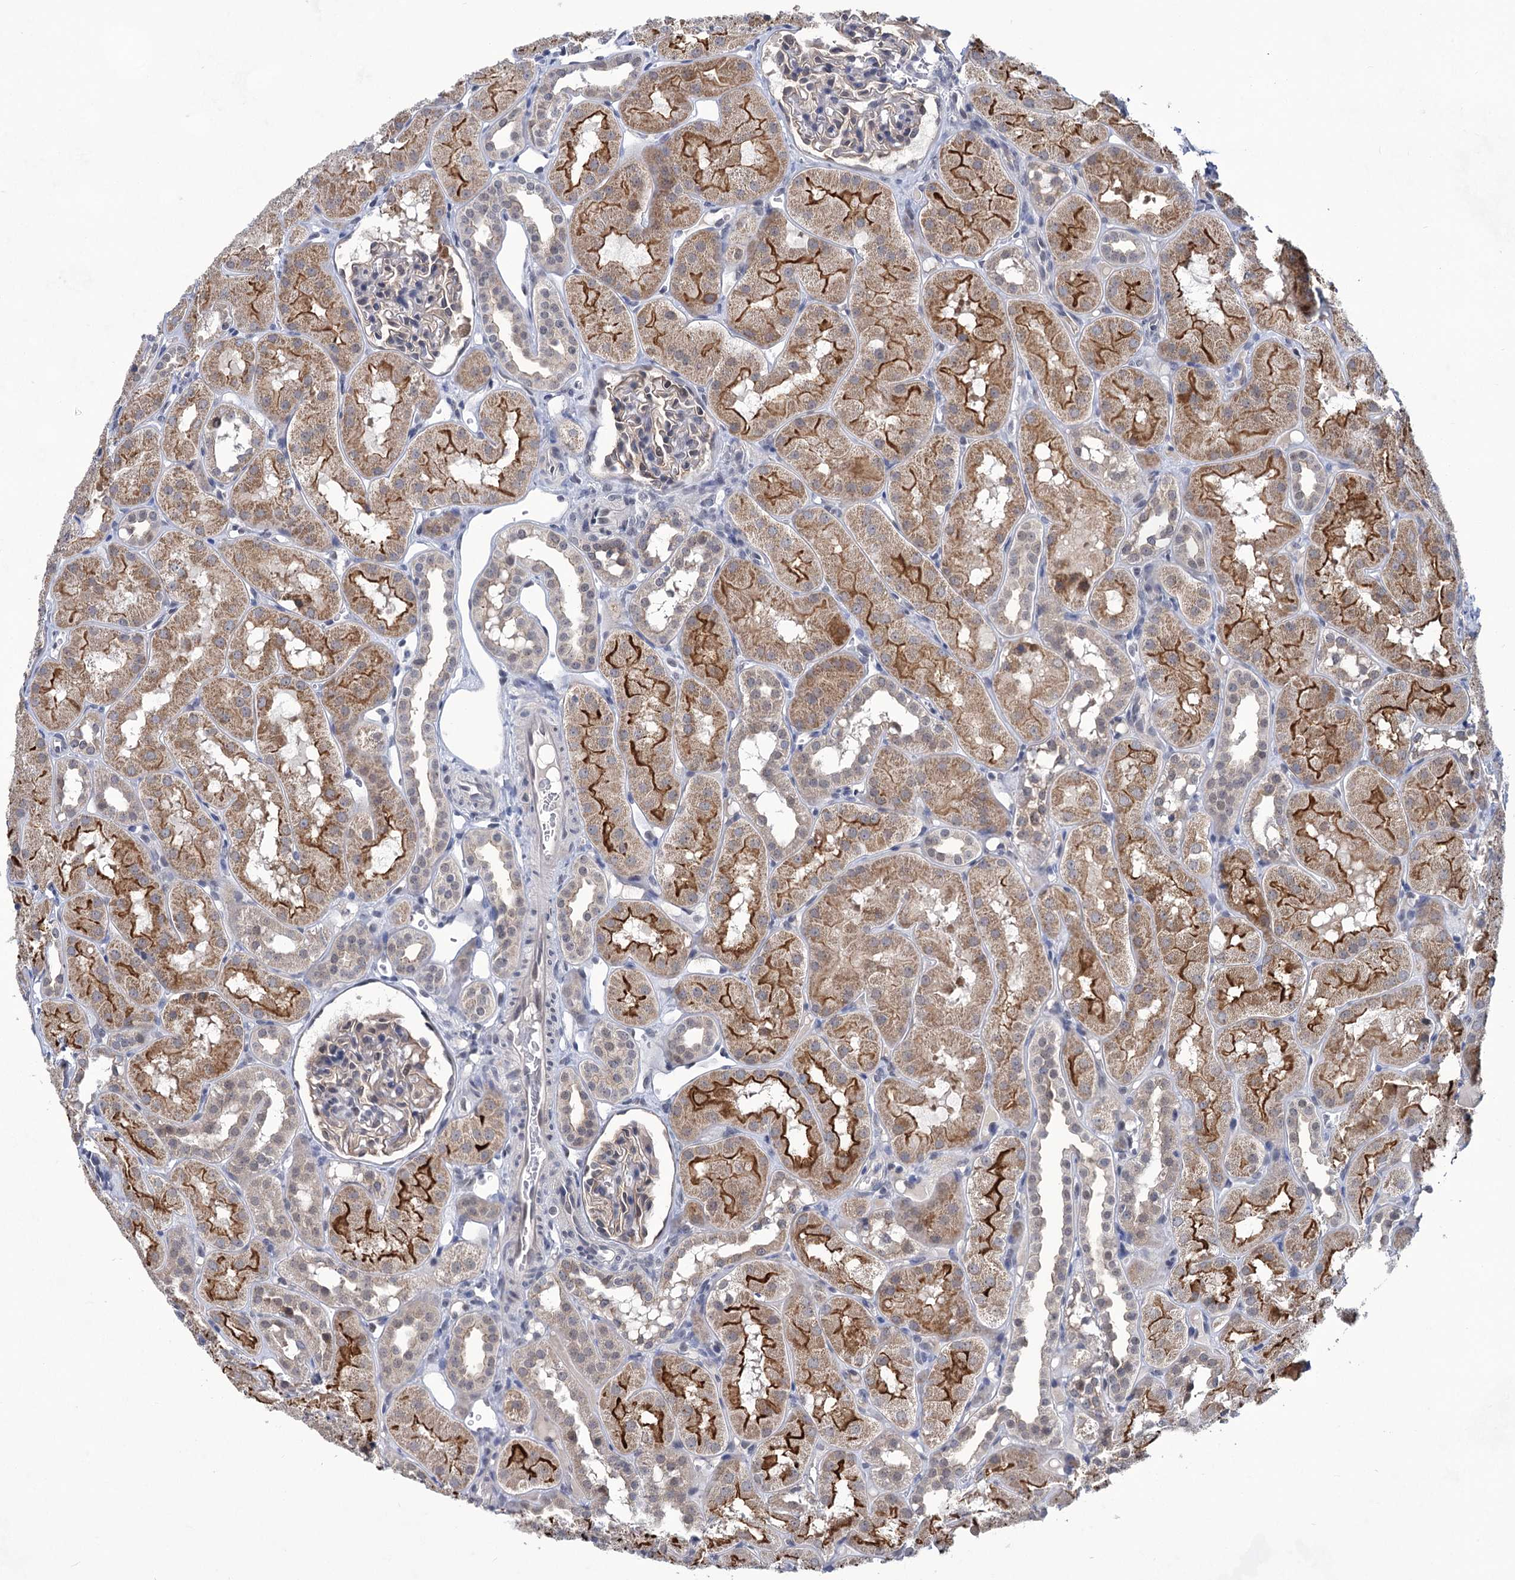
{"staining": {"intensity": "negative", "quantity": "none", "location": "none"}, "tissue": "kidney", "cell_type": "Cells in glomeruli", "image_type": "normal", "snomed": [{"axis": "morphology", "description": "Normal tissue, NOS"}, {"axis": "topography", "description": "Kidney"}, {"axis": "topography", "description": "Urinary bladder"}], "caption": "Kidney stained for a protein using immunohistochemistry (IHC) reveals no staining cells in glomeruli.", "gene": "TTC17", "patient": {"sex": "male", "age": 16}}